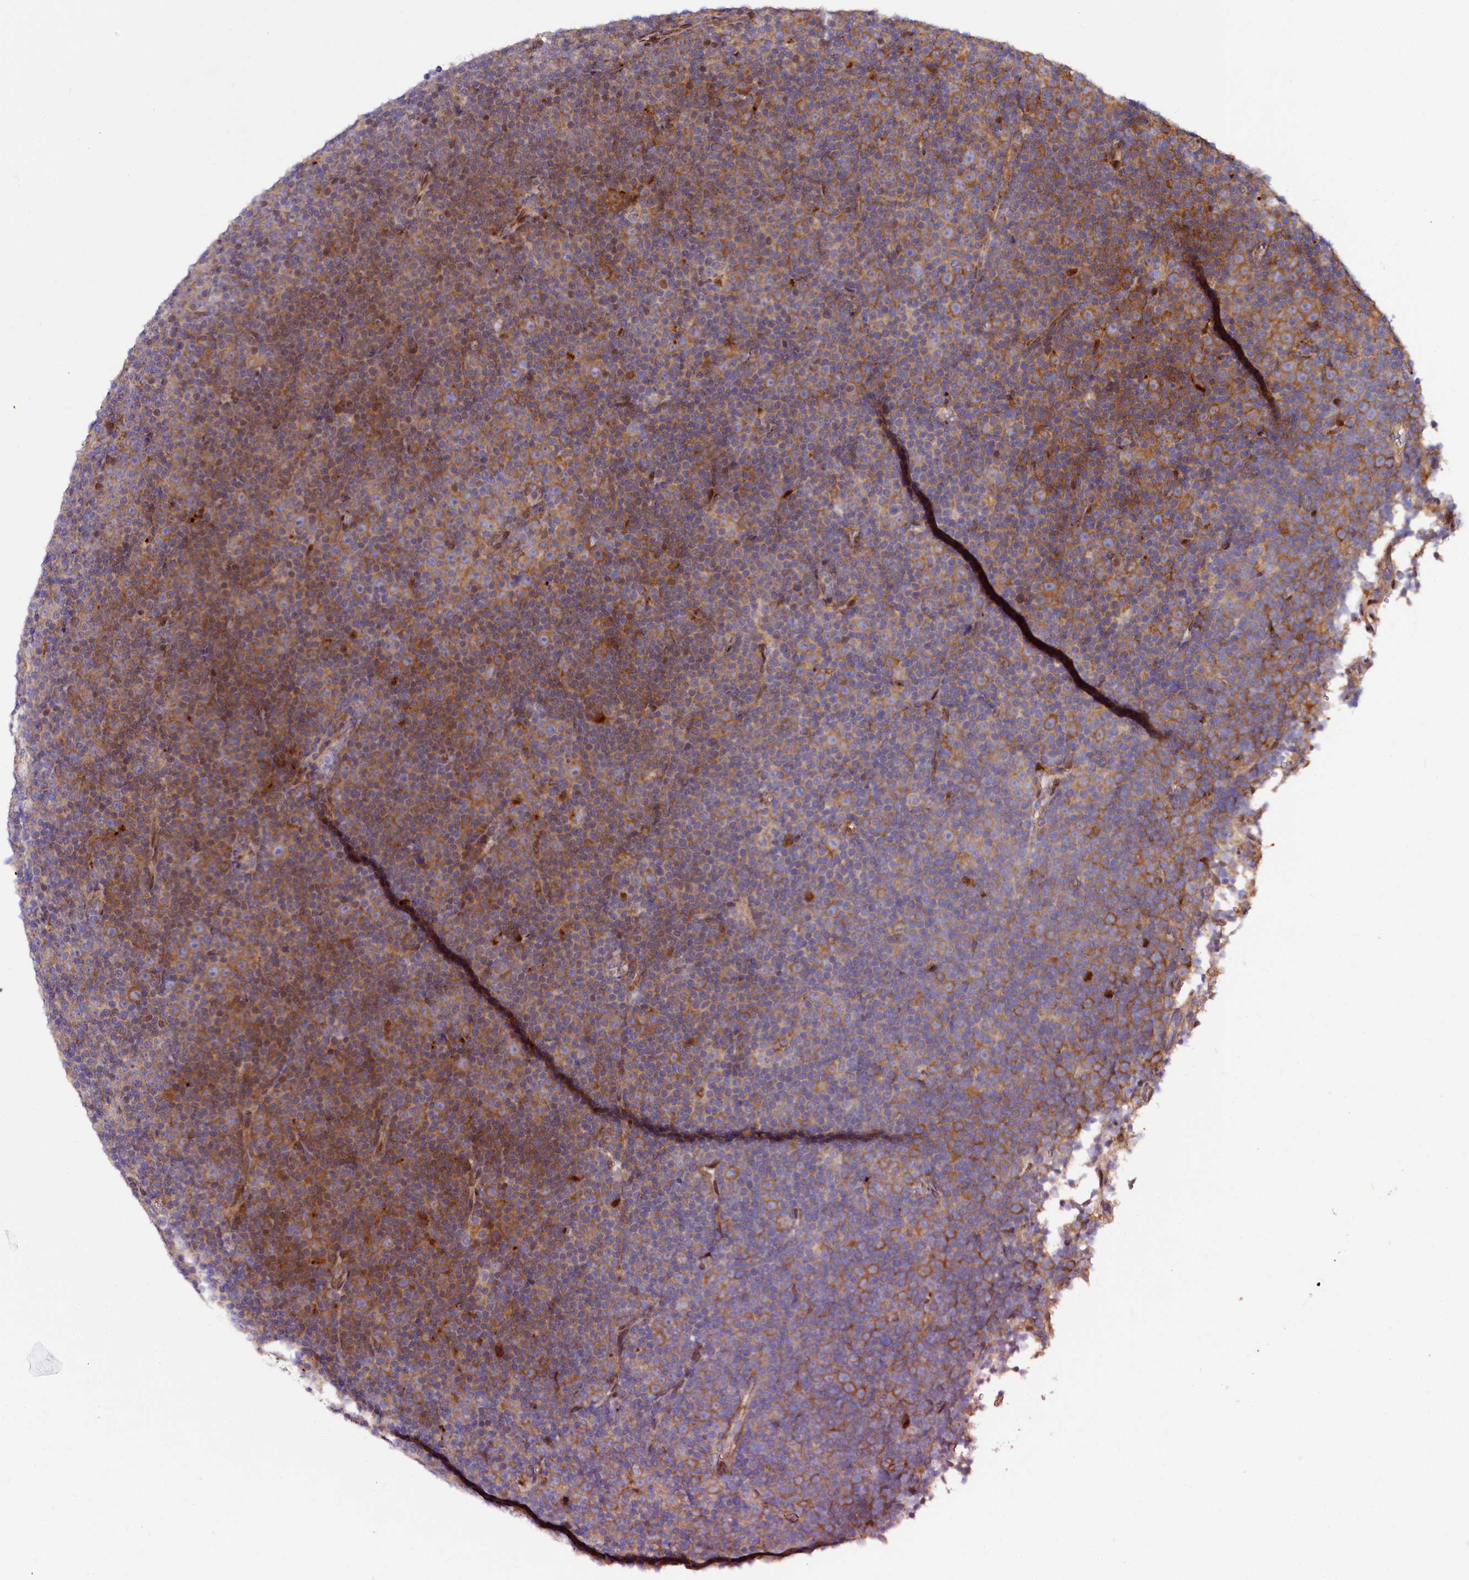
{"staining": {"intensity": "moderate", "quantity": ">75%", "location": "cytoplasmic/membranous"}, "tissue": "lymphoma", "cell_type": "Tumor cells", "image_type": "cancer", "snomed": [{"axis": "morphology", "description": "Malignant lymphoma, non-Hodgkin's type, Low grade"}, {"axis": "topography", "description": "Lymph node"}], "caption": "Low-grade malignant lymphoma, non-Hodgkin's type stained with a brown dye displays moderate cytoplasmic/membranous positive expression in about >75% of tumor cells.", "gene": "PDZRN3", "patient": {"sex": "female", "age": 67}}